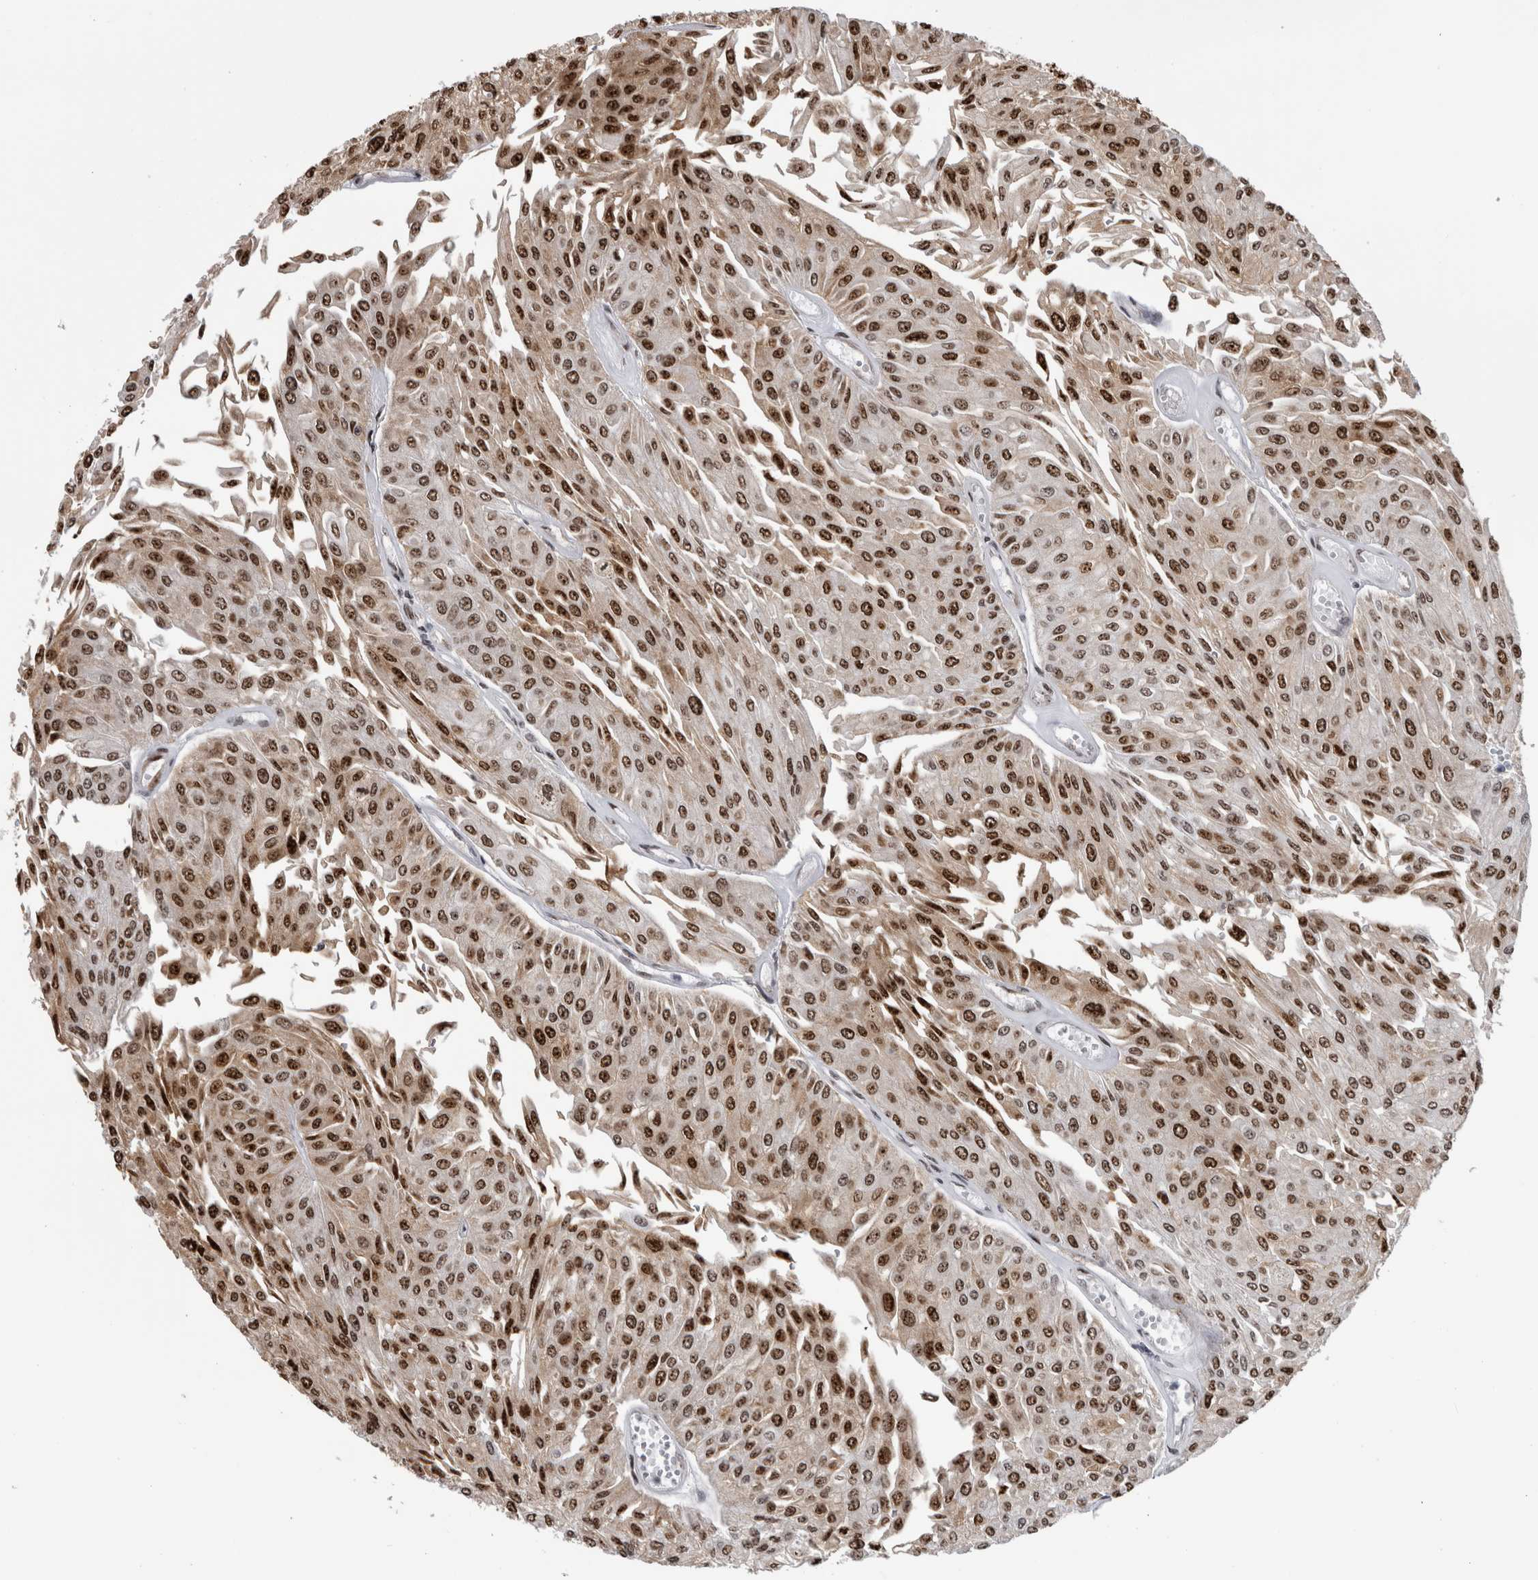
{"staining": {"intensity": "strong", "quantity": ">75%", "location": "nuclear"}, "tissue": "urothelial cancer", "cell_type": "Tumor cells", "image_type": "cancer", "snomed": [{"axis": "morphology", "description": "Urothelial carcinoma, Low grade"}, {"axis": "topography", "description": "Urinary bladder"}], "caption": "A brown stain shows strong nuclear expression of a protein in urothelial cancer tumor cells. (DAB IHC, brown staining for protein, blue staining for nuclei).", "gene": "ZSCAN2", "patient": {"sex": "male", "age": 67}}